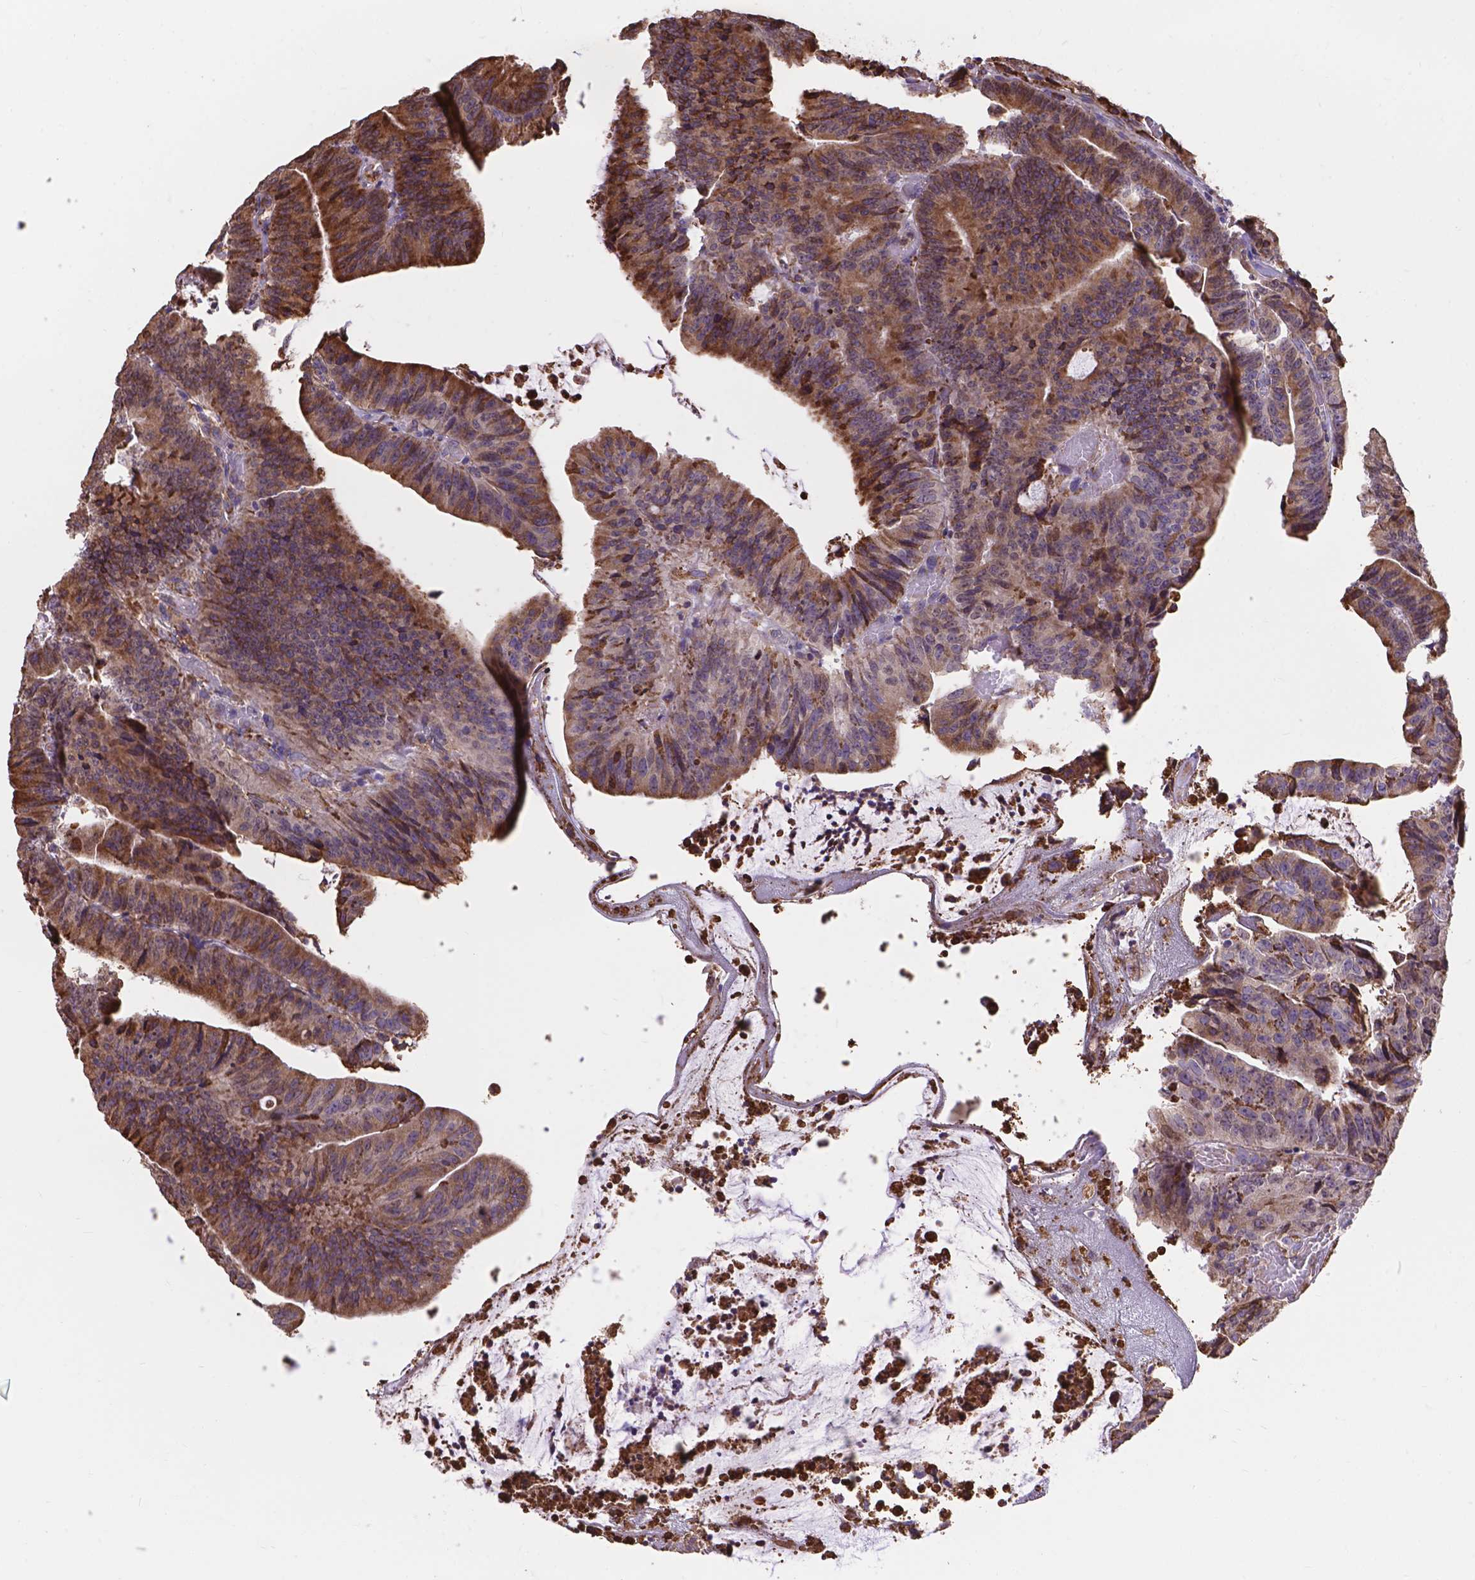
{"staining": {"intensity": "moderate", "quantity": ">75%", "location": "cytoplasmic/membranous"}, "tissue": "colorectal cancer", "cell_type": "Tumor cells", "image_type": "cancer", "snomed": [{"axis": "morphology", "description": "Adenocarcinoma, NOS"}, {"axis": "topography", "description": "Colon"}], "caption": "An immunohistochemistry (IHC) histopathology image of tumor tissue is shown. Protein staining in brown highlights moderate cytoplasmic/membranous positivity in colorectal adenocarcinoma within tumor cells.", "gene": "IPO11", "patient": {"sex": "female", "age": 78}}